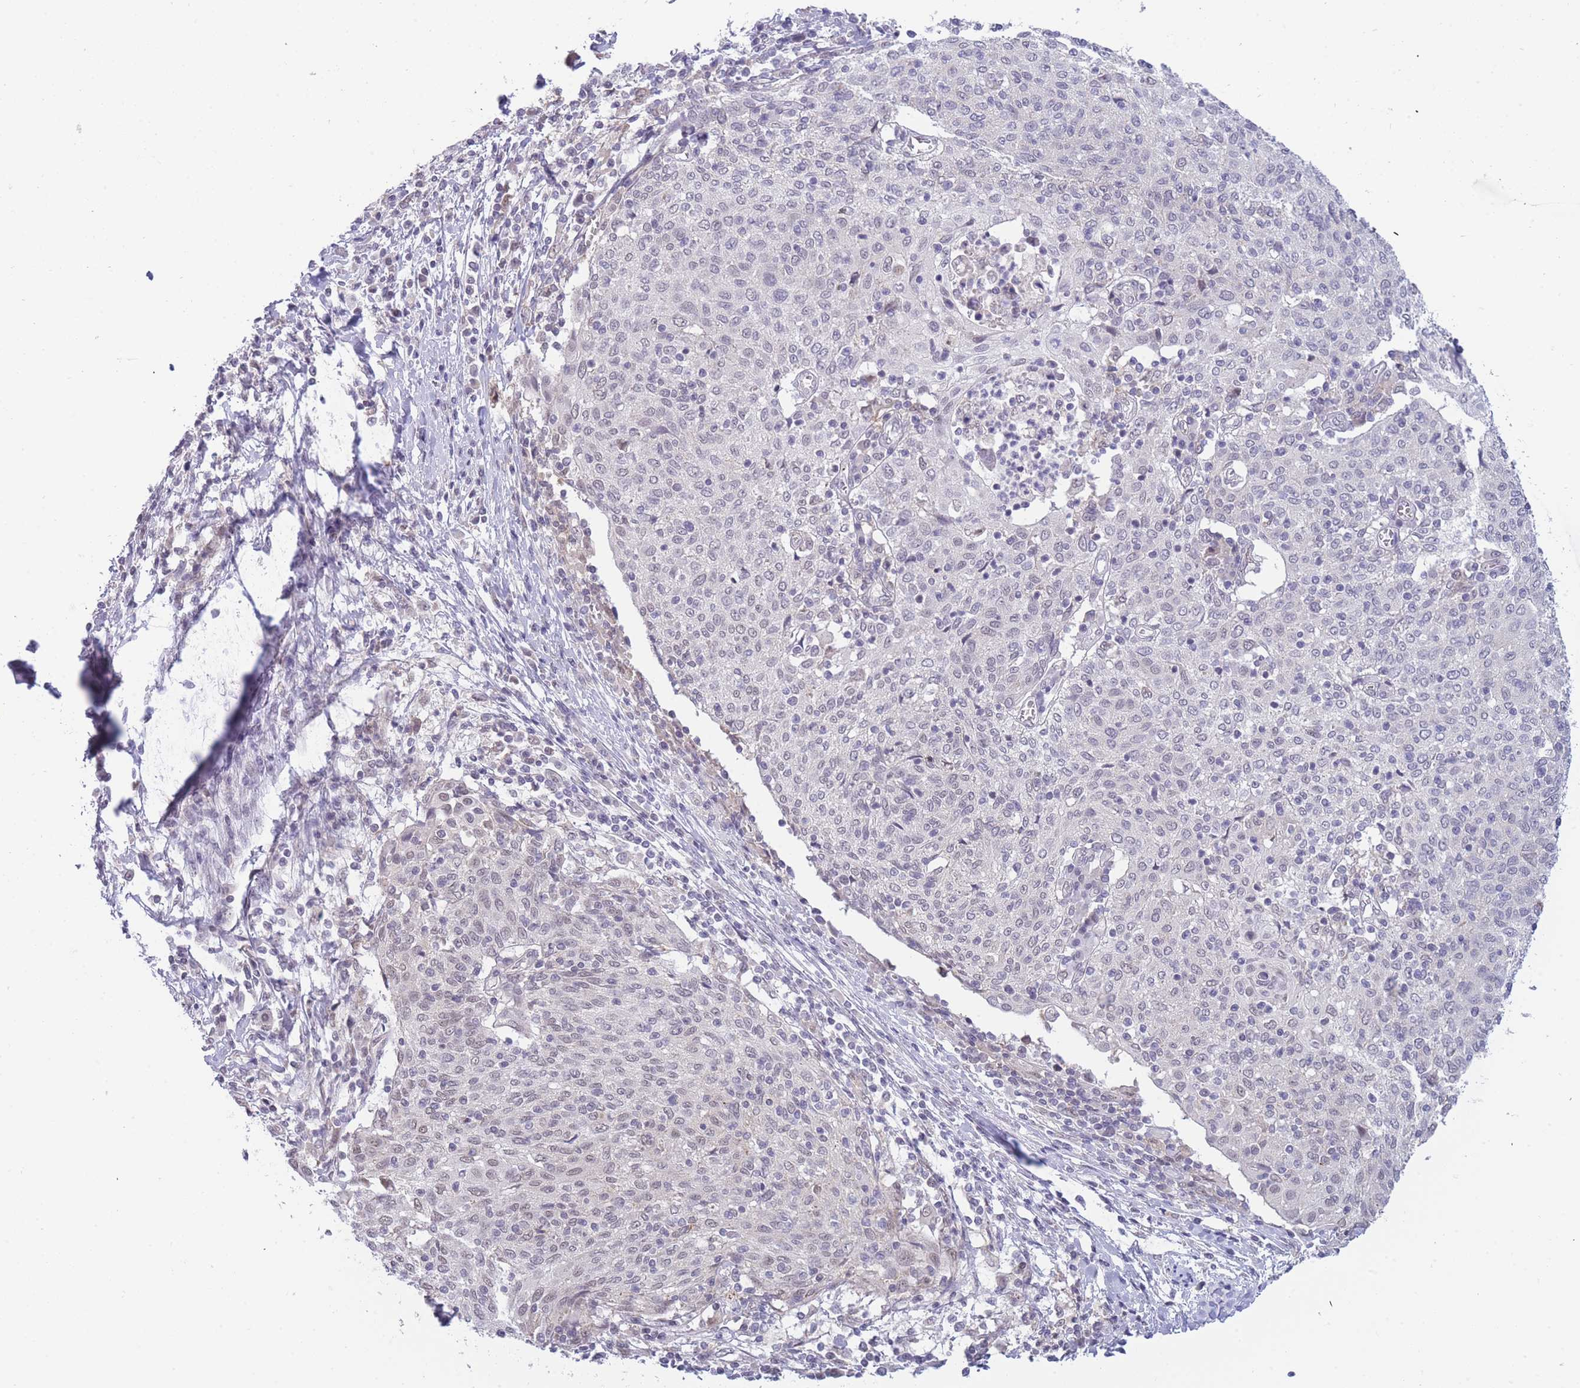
{"staining": {"intensity": "weak", "quantity": "25%-75%", "location": "nuclear"}, "tissue": "cervical cancer", "cell_type": "Tumor cells", "image_type": "cancer", "snomed": [{"axis": "morphology", "description": "Squamous cell carcinoma, NOS"}, {"axis": "topography", "description": "Cervix"}], "caption": "Protein staining shows weak nuclear positivity in approximately 25%-75% of tumor cells in cervical cancer.", "gene": "GOLGA6L25", "patient": {"sex": "female", "age": 52}}